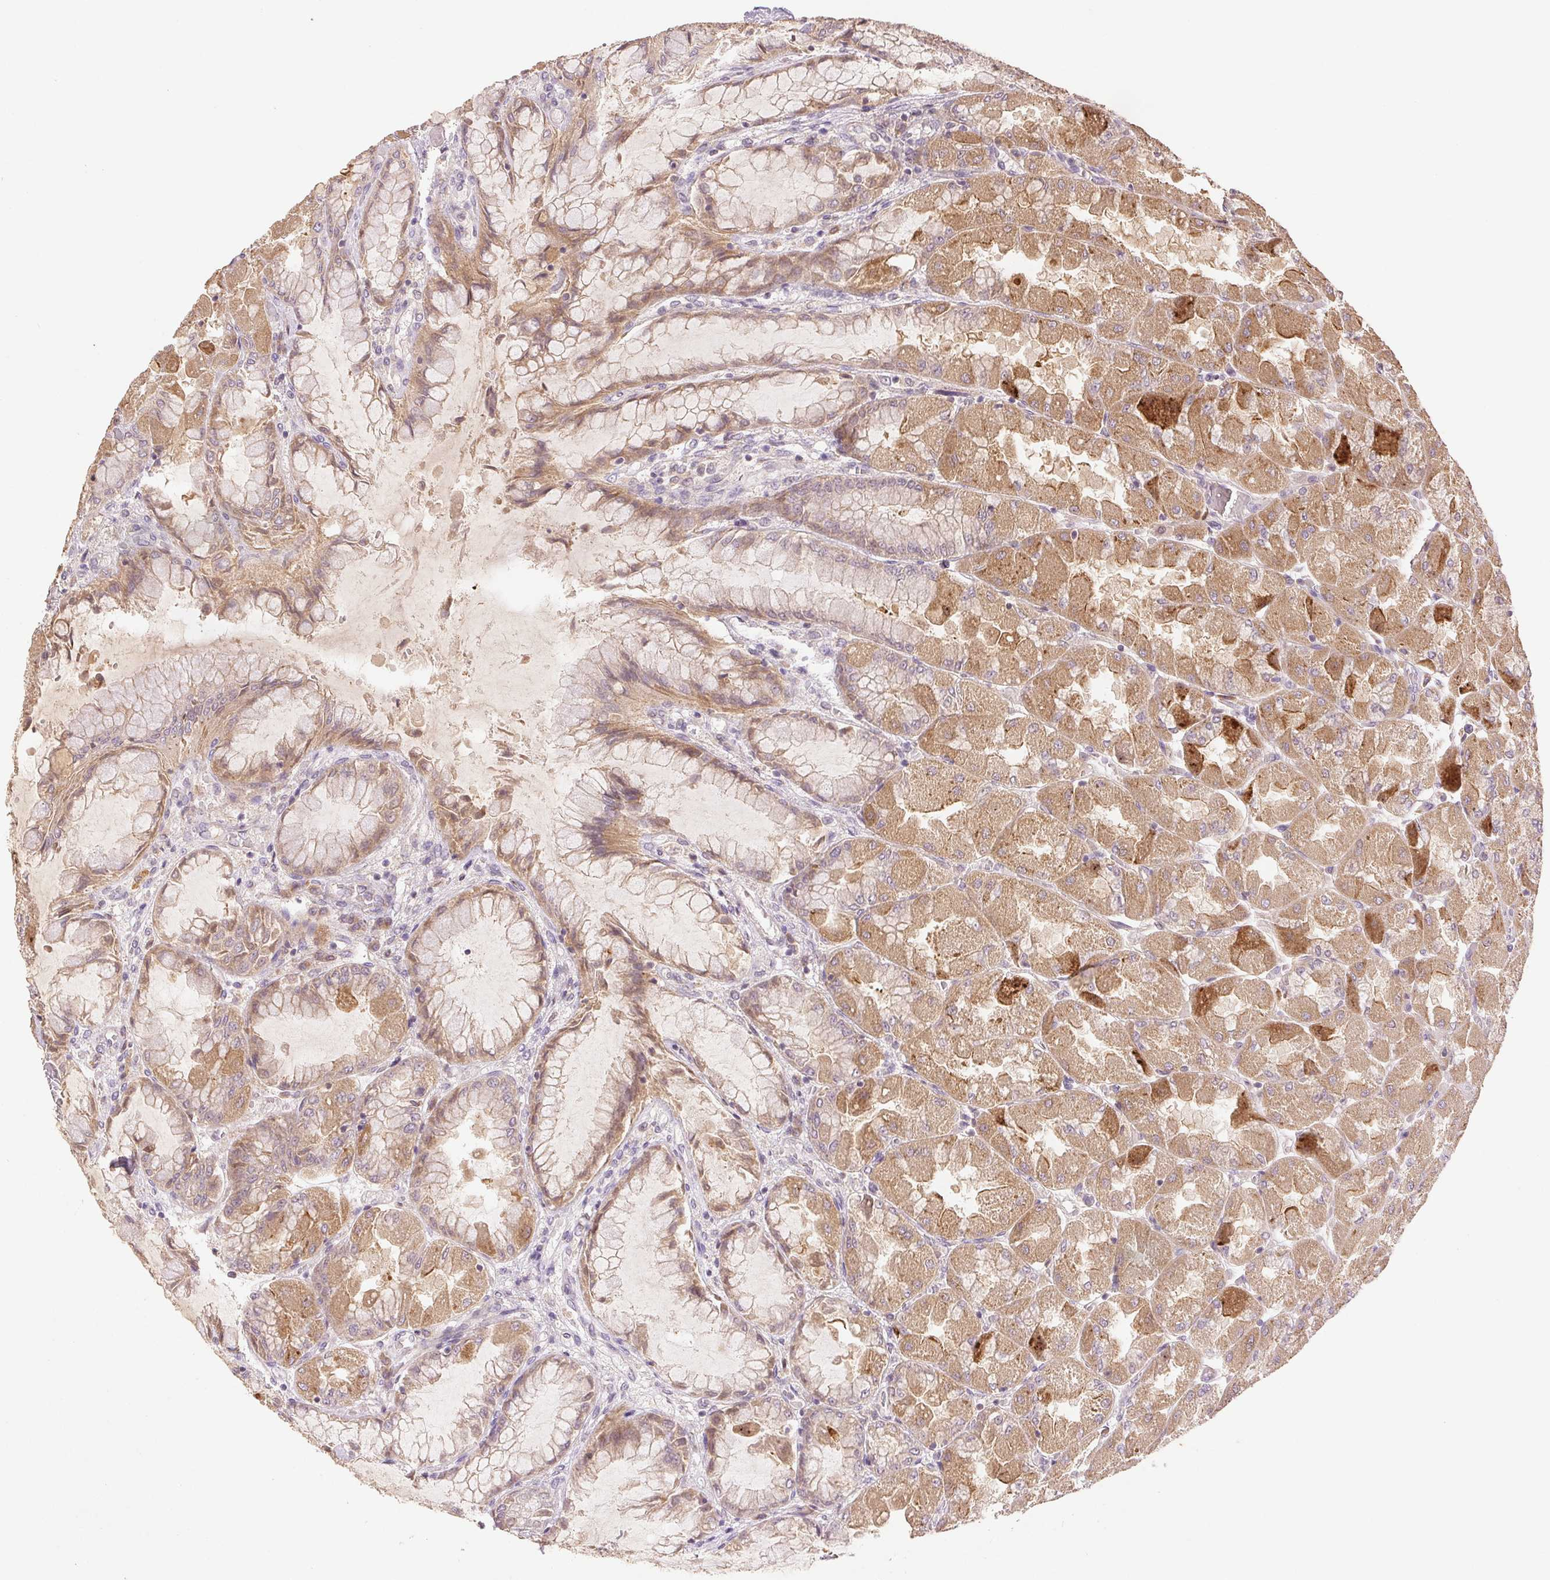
{"staining": {"intensity": "moderate", "quantity": ">75%", "location": "cytoplasmic/membranous"}, "tissue": "stomach", "cell_type": "Glandular cells", "image_type": "normal", "snomed": [{"axis": "morphology", "description": "Normal tissue, NOS"}, {"axis": "topography", "description": "Stomach"}], "caption": "Stomach was stained to show a protein in brown. There is medium levels of moderate cytoplasmic/membranous staining in approximately >75% of glandular cells. Ihc stains the protein in brown and the nuclei are stained blue.", "gene": "YIF1B", "patient": {"sex": "female", "age": 61}}